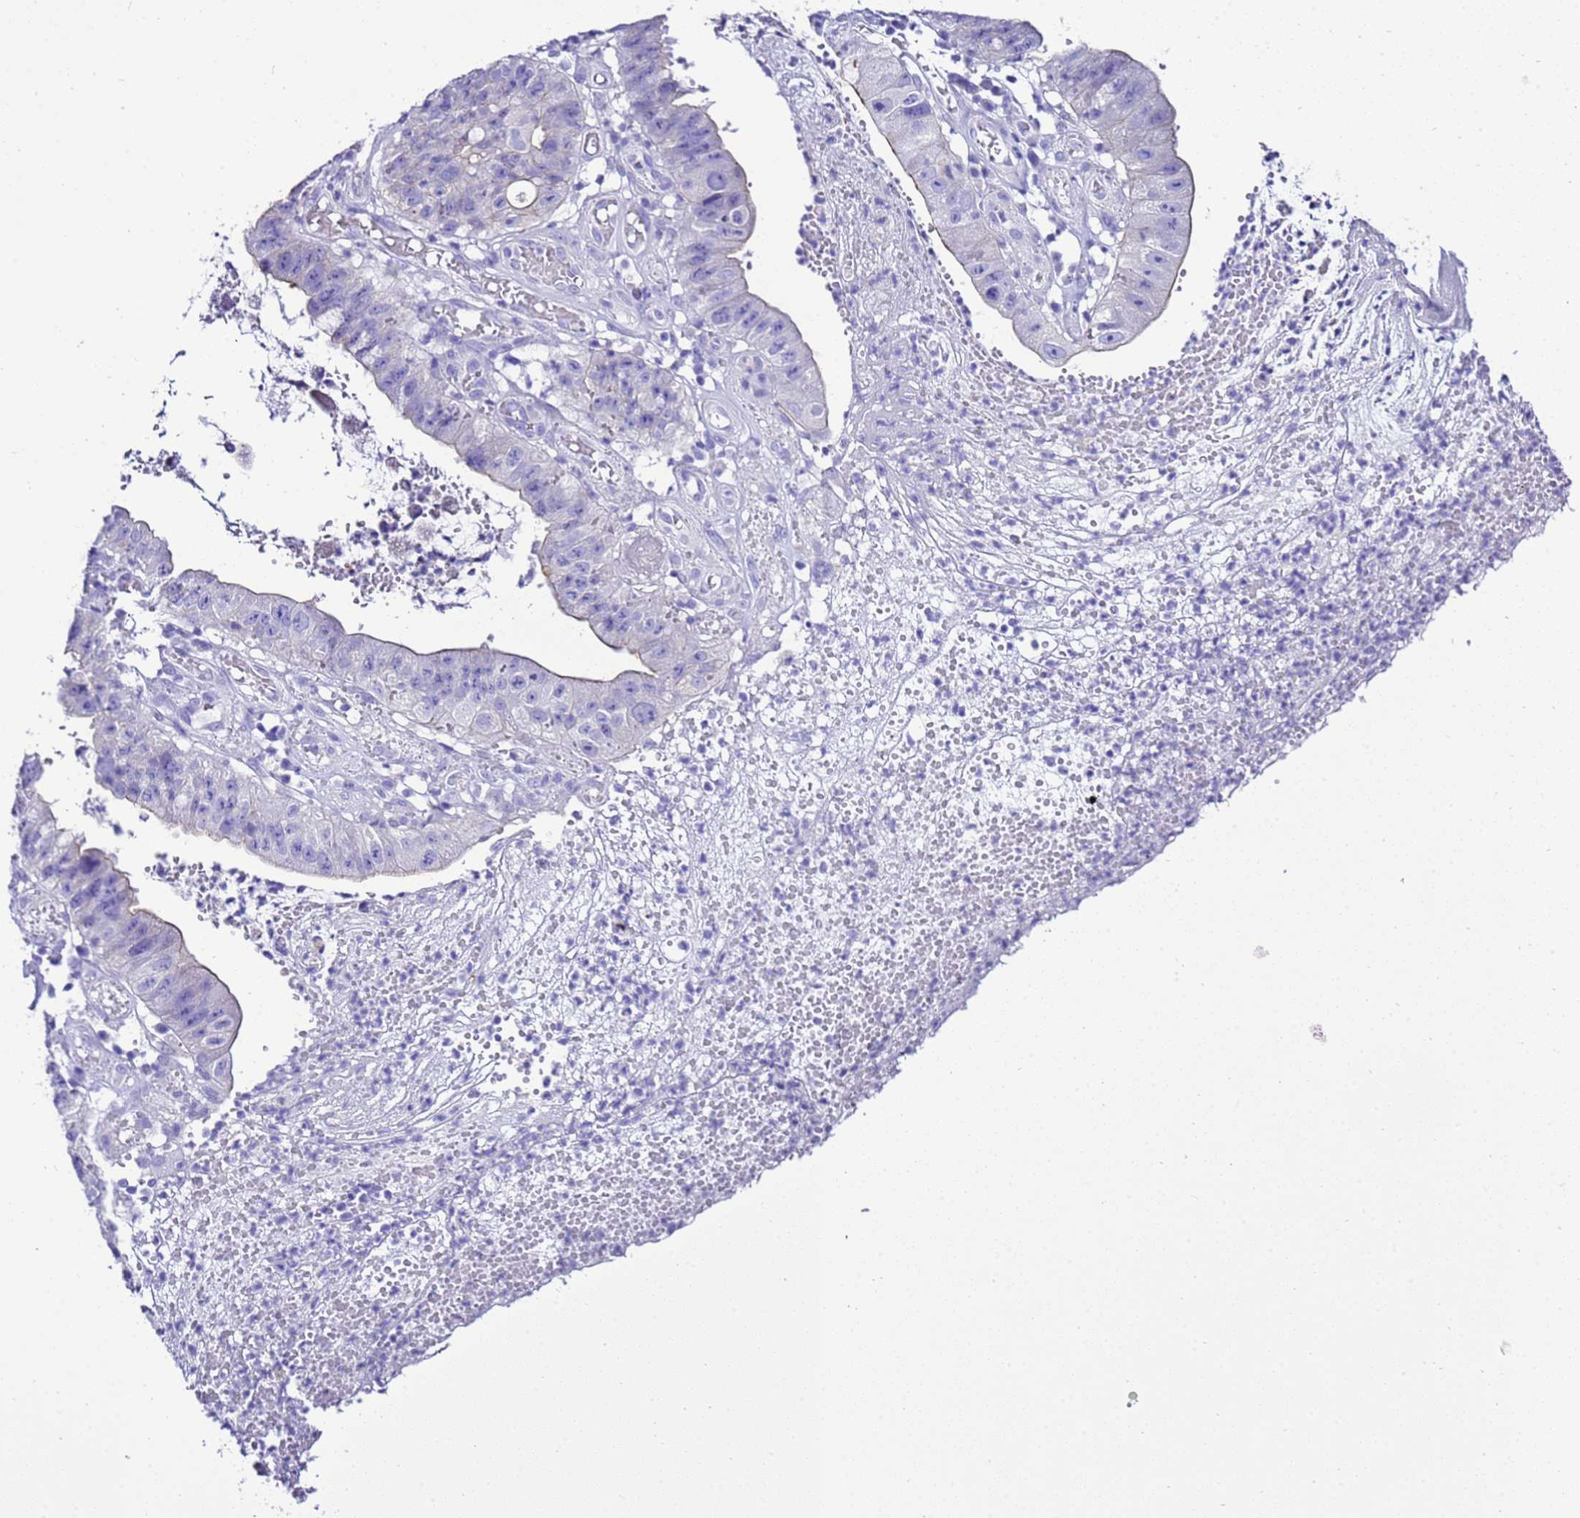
{"staining": {"intensity": "negative", "quantity": "none", "location": "none"}, "tissue": "stomach cancer", "cell_type": "Tumor cells", "image_type": "cancer", "snomed": [{"axis": "morphology", "description": "Adenocarcinoma, NOS"}, {"axis": "topography", "description": "Stomach"}], "caption": "This is an IHC histopathology image of human stomach cancer (adenocarcinoma). There is no expression in tumor cells.", "gene": "BEST2", "patient": {"sex": "male", "age": 59}}